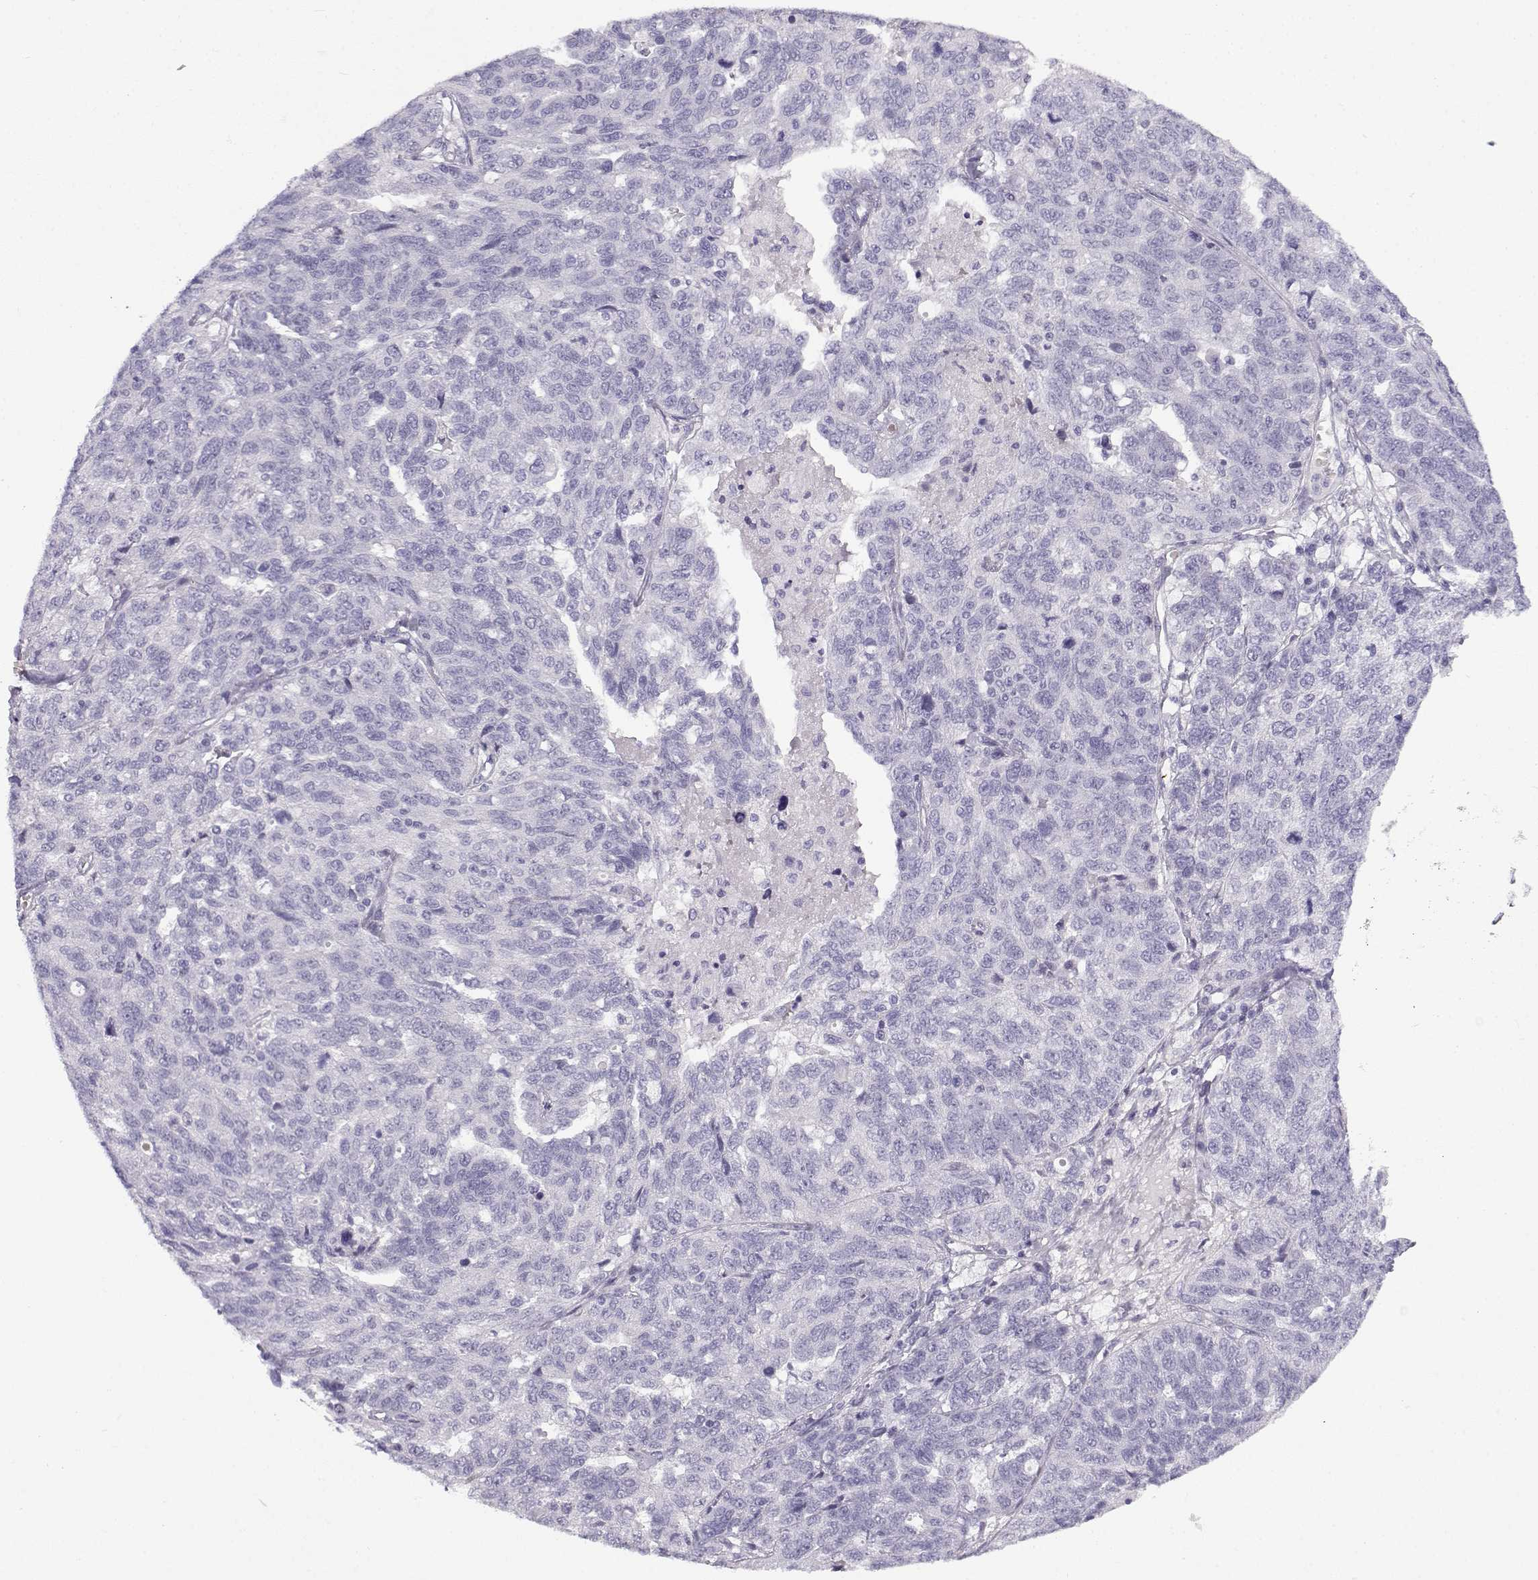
{"staining": {"intensity": "negative", "quantity": "none", "location": "none"}, "tissue": "ovarian cancer", "cell_type": "Tumor cells", "image_type": "cancer", "snomed": [{"axis": "morphology", "description": "Cystadenocarcinoma, serous, NOS"}, {"axis": "topography", "description": "Ovary"}], "caption": "Ovarian serous cystadenocarcinoma was stained to show a protein in brown. There is no significant positivity in tumor cells.", "gene": "GTSF1L", "patient": {"sex": "female", "age": 71}}